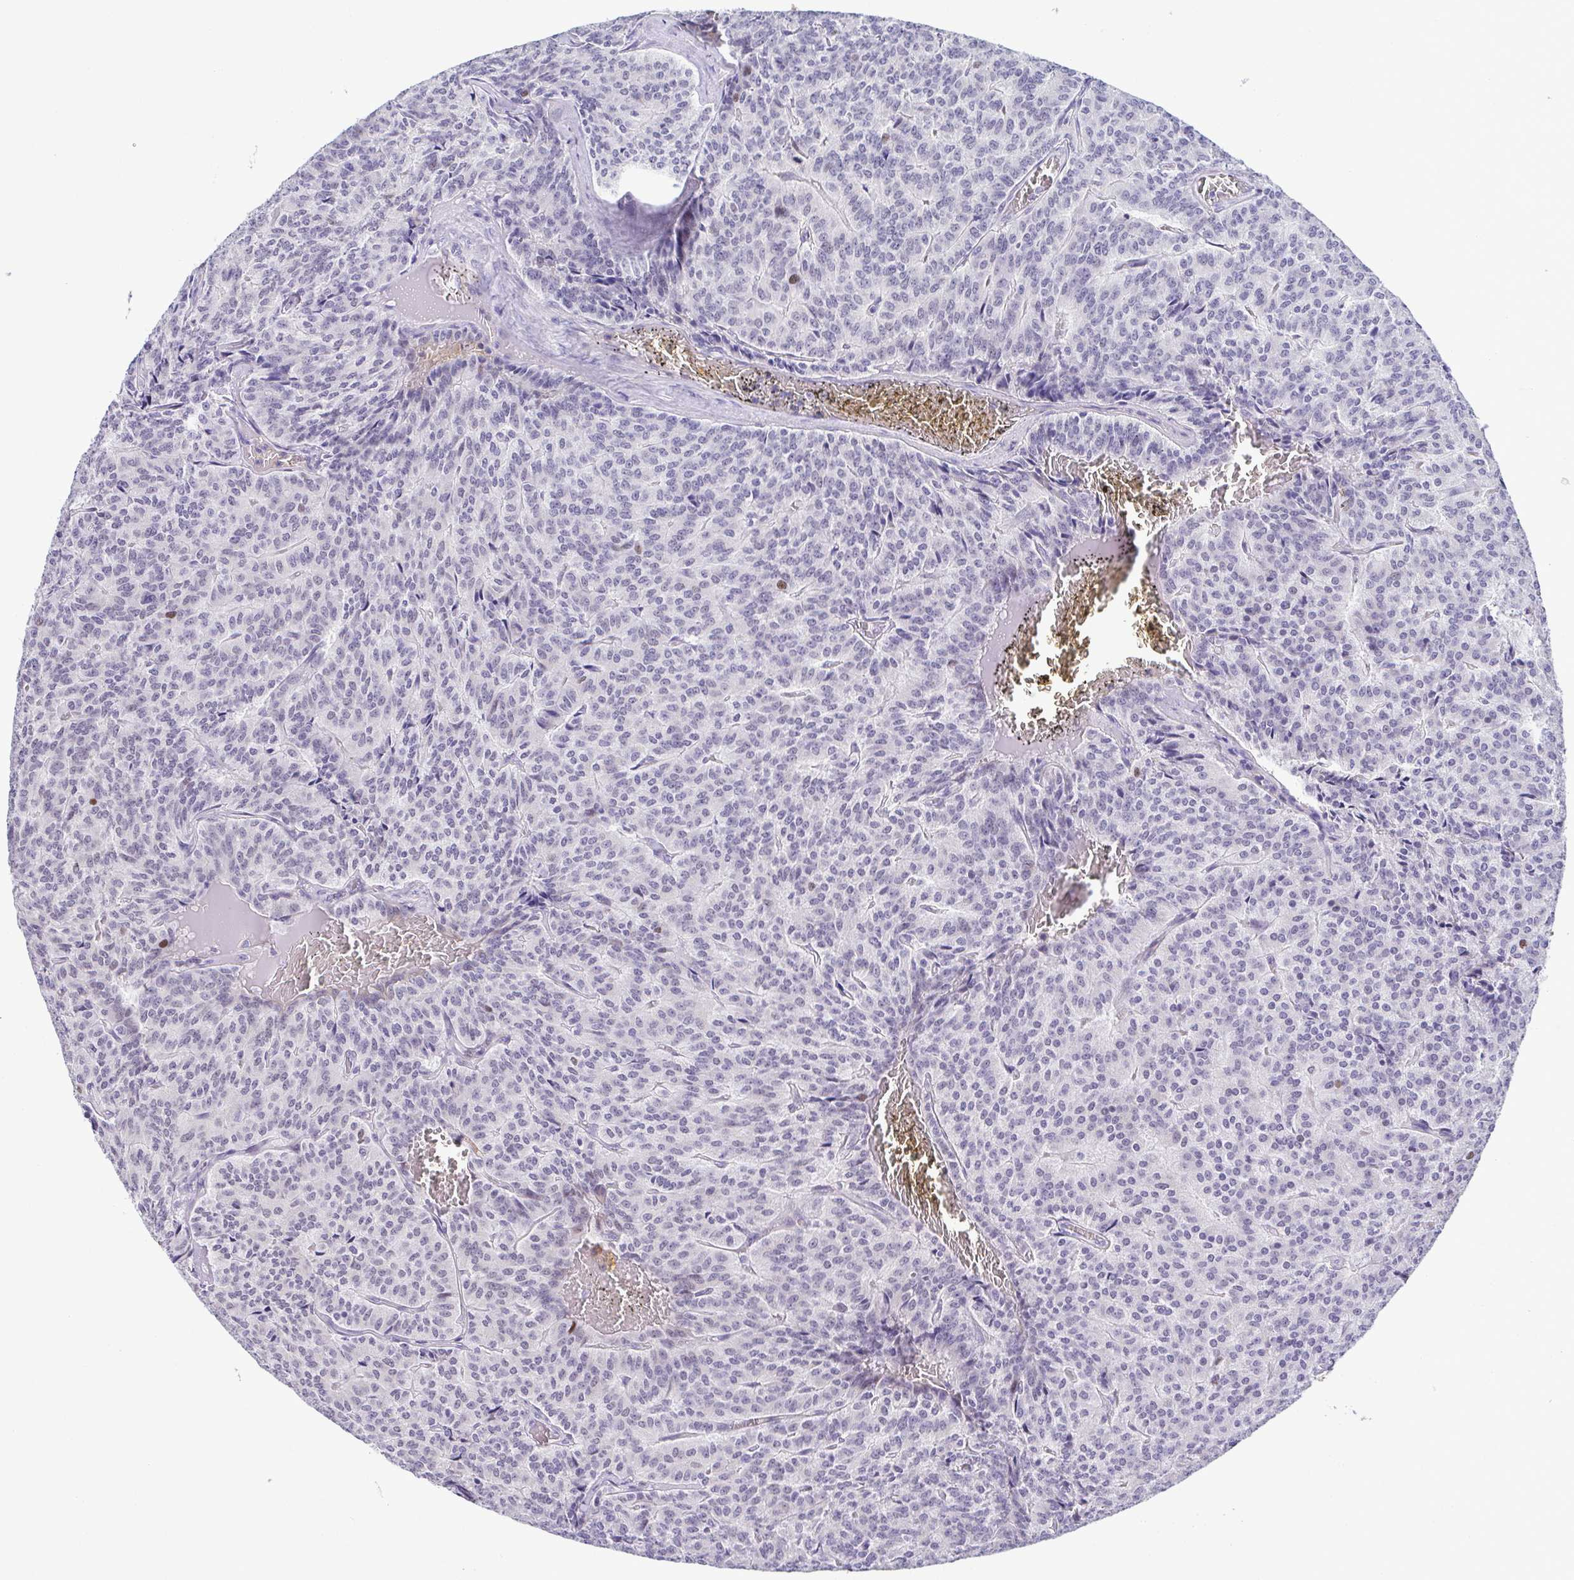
{"staining": {"intensity": "negative", "quantity": "none", "location": "none"}, "tissue": "carcinoid", "cell_type": "Tumor cells", "image_type": "cancer", "snomed": [{"axis": "morphology", "description": "Carcinoid, malignant, NOS"}, {"axis": "topography", "description": "Lung"}], "caption": "IHC histopathology image of neoplastic tissue: carcinoid (malignant) stained with DAB reveals no significant protein staining in tumor cells.", "gene": "TIPIN", "patient": {"sex": "male", "age": 70}}